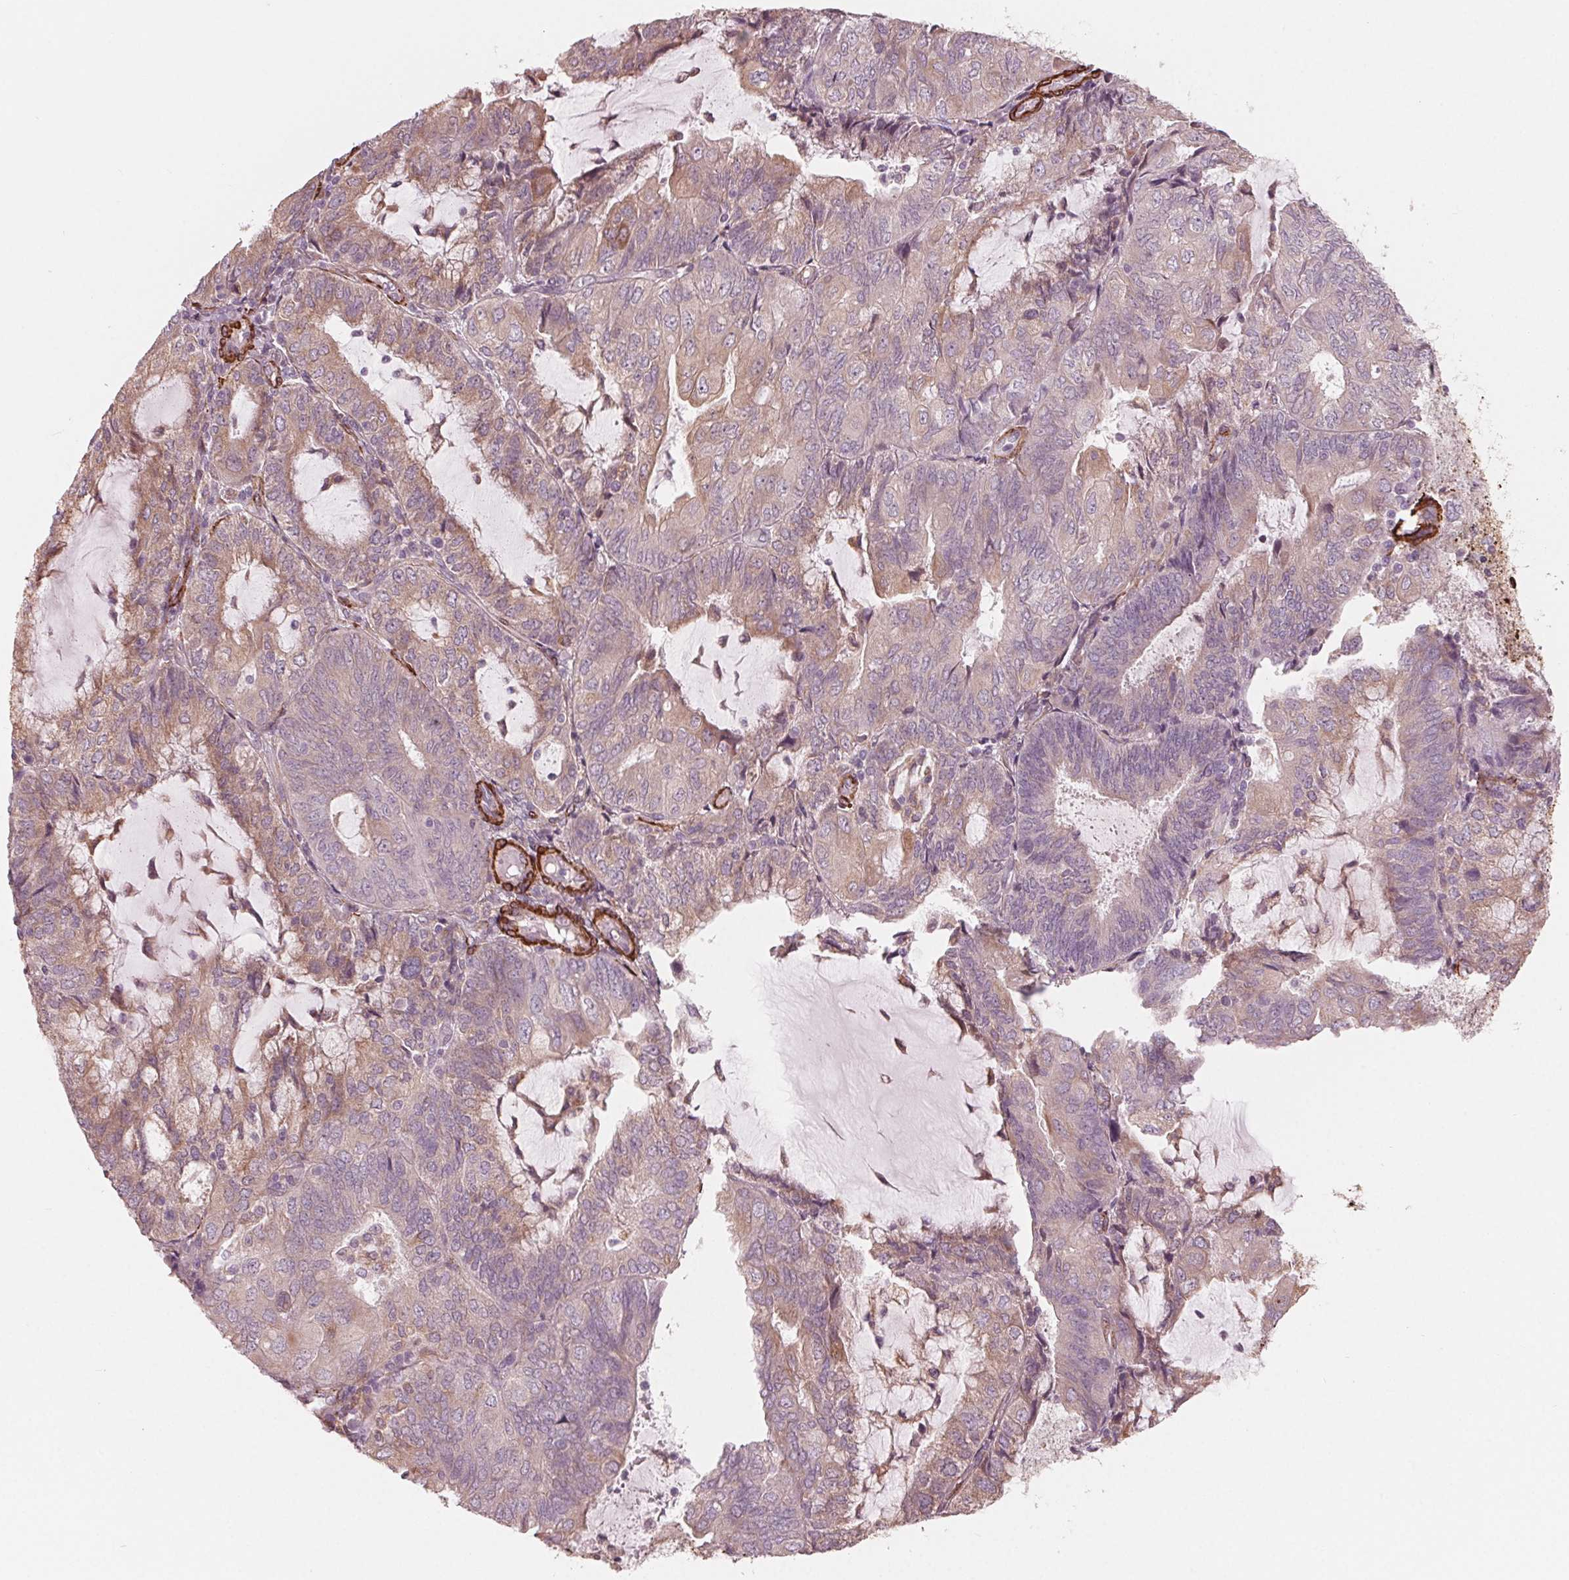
{"staining": {"intensity": "weak", "quantity": "<25%", "location": "cytoplasmic/membranous"}, "tissue": "endometrial cancer", "cell_type": "Tumor cells", "image_type": "cancer", "snomed": [{"axis": "morphology", "description": "Adenocarcinoma, NOS"}, {"axis": "topography", "description": "Endometrium"}], "caption": "An IHC photomicrograph of endometrial cancer is shown. There is no staining in tumor cells of endometrial cancer. (Stains: DAB immunohistochemistry (IHC) with hematoxylin counter stain, Microscopy: brightfield microscopy at high magnification).", "gene": "MIER3", "patient": {"sex": "female", "age": 81}}